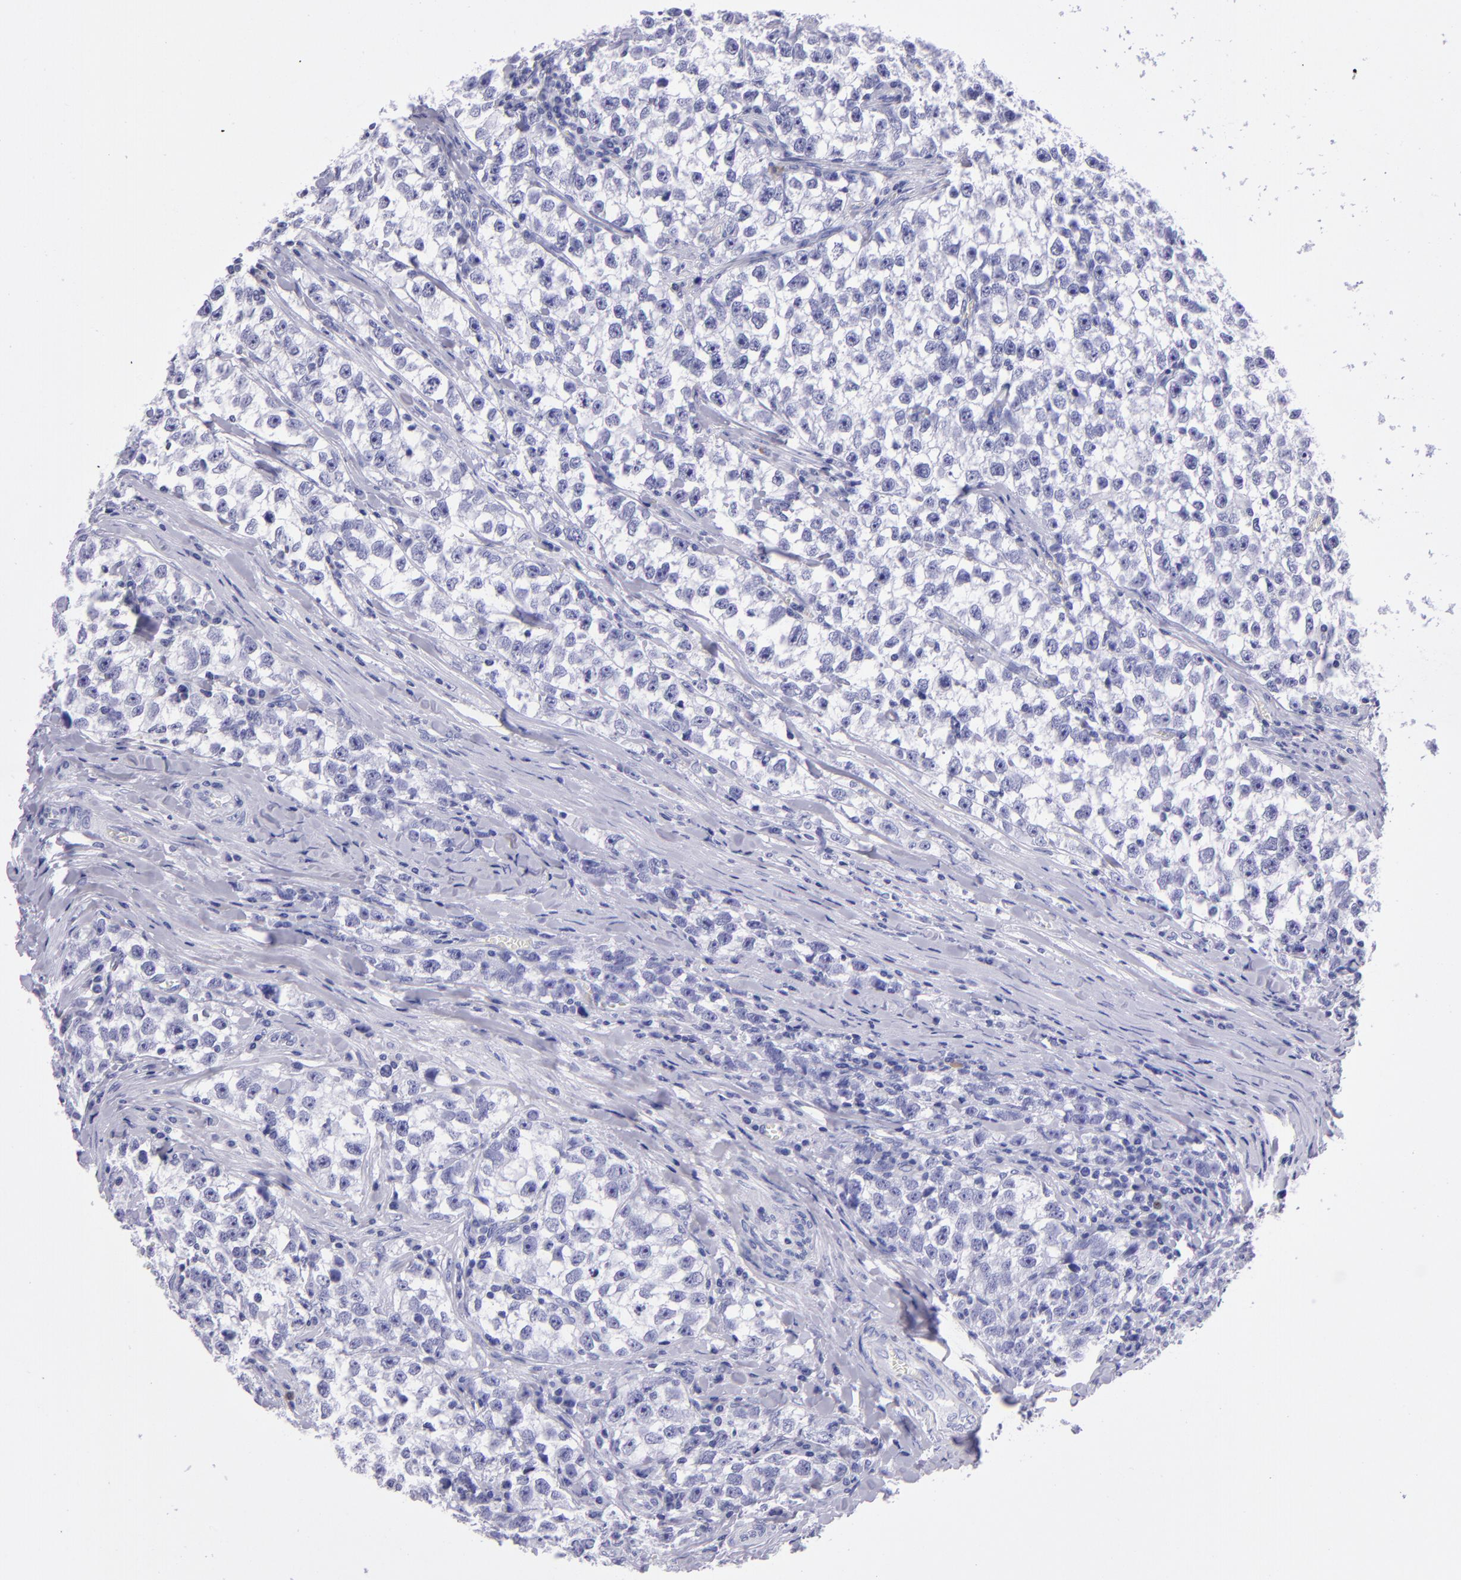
{"staining": {"intensity": "negative", "quantity": "none", "location": "none"}, "tissue": "testis cancer", "cell_type": "Tumor cells", "image_type": "cancer", "snomed": [{"axis": "morphology", "description": "Seminoma, NOS"}, {"axis": "morphology", "description": "Carcinoma, Embryonal, NOS"}, {"axis": "topography", "description": "Testis"}], "caption": "Immunohistochemical staining of human testis cancer (seminoma) demonstrates no significant expression in tumor cells.", "gene": "TYRP1", "patient": {"sex": "male", "age": 30}}